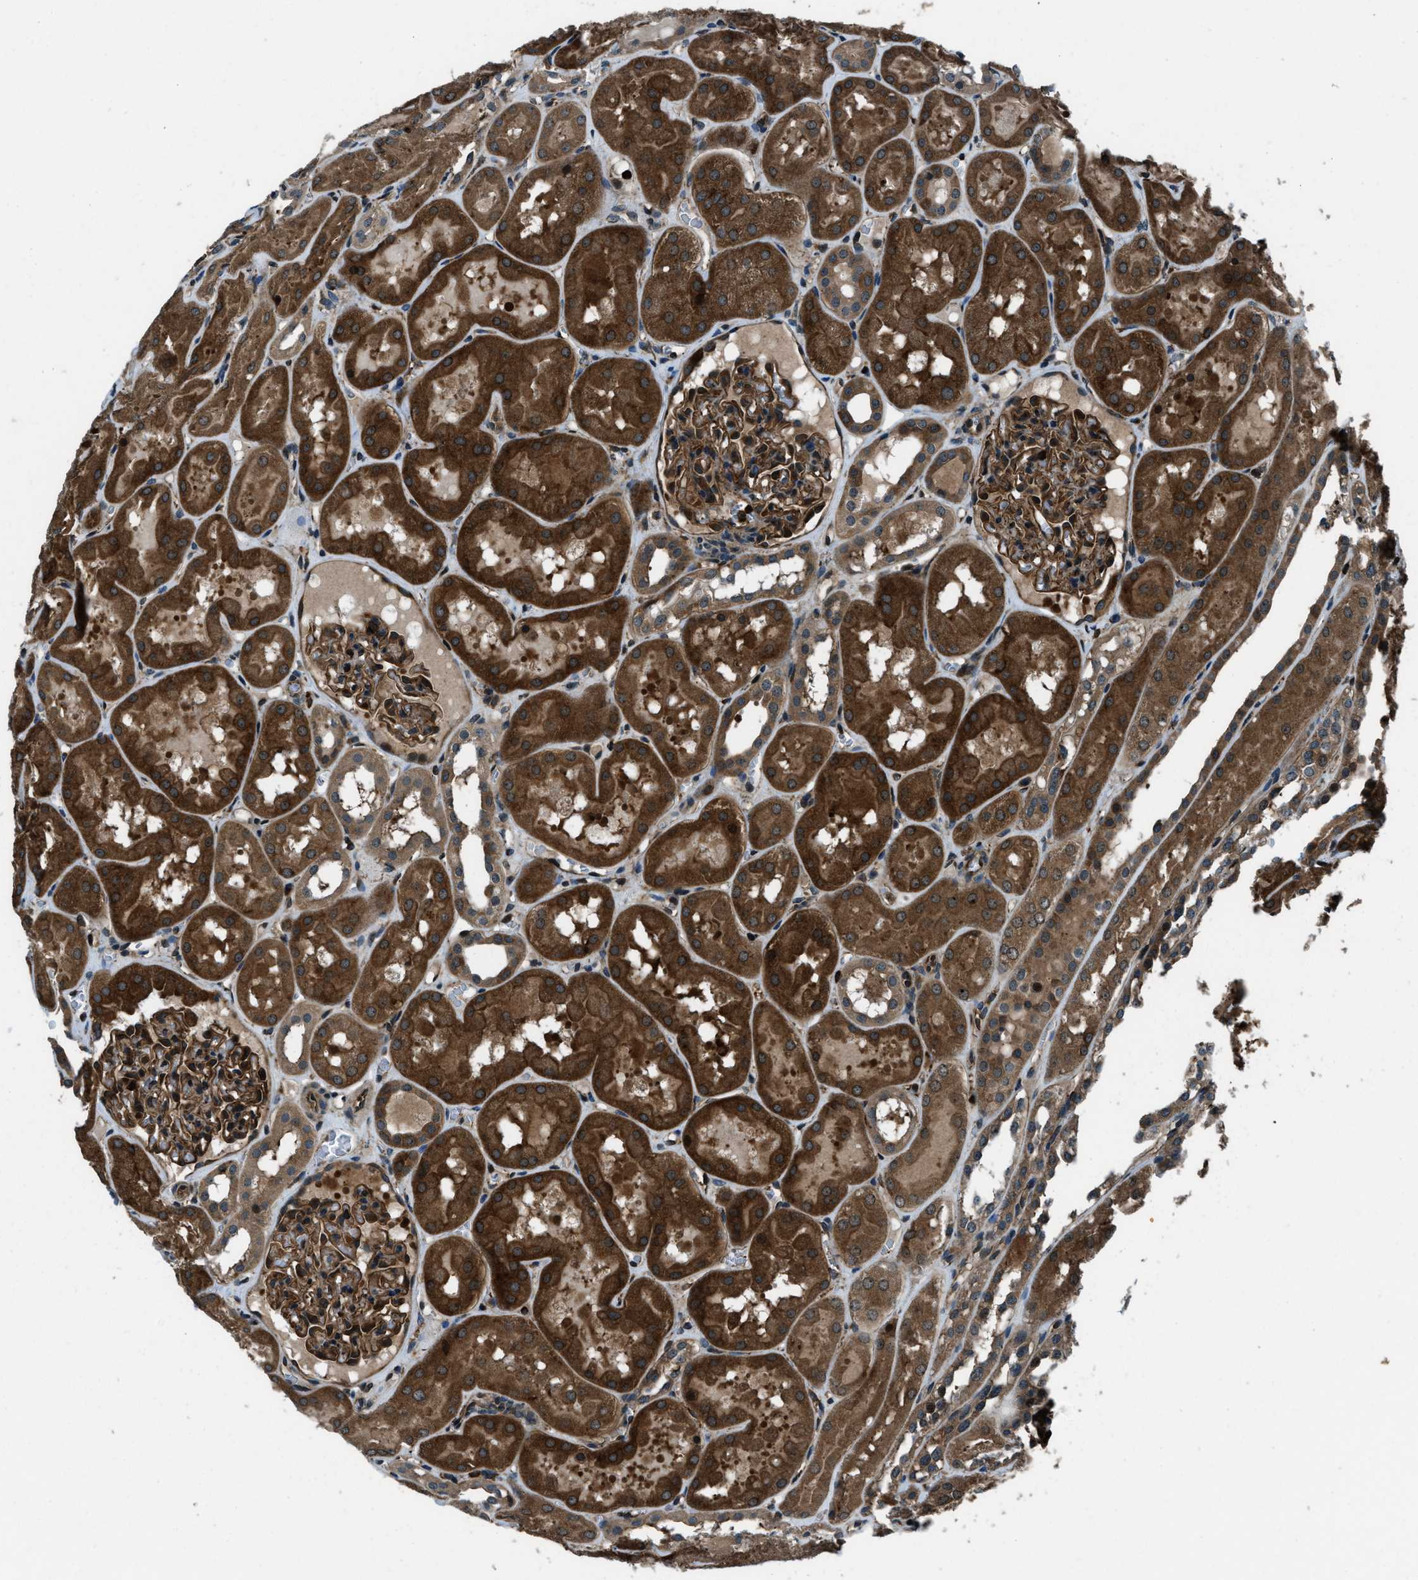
{"staining": {"intensity": "strong", "quantity": ">75%", "location": "cytoplasmic/membranous"}, "tissue": "kidney", "cell_type": "Cells in glomeruli", "image_type": "normal", "snomed": [{"axis": "morphology", "description": "Normal tissue, NOS"}, {"axis": "topography", "description": "Kidney"}, {"axis": "topography", "description": "Urinary bladder"}], "caption": "Benign kidney exhibits strong cytoplasmic/membranous staining in approximately >75% of cells in glomeruli.", "gene": "SNX30", "patient": {"sex": "male", "age": 16}}